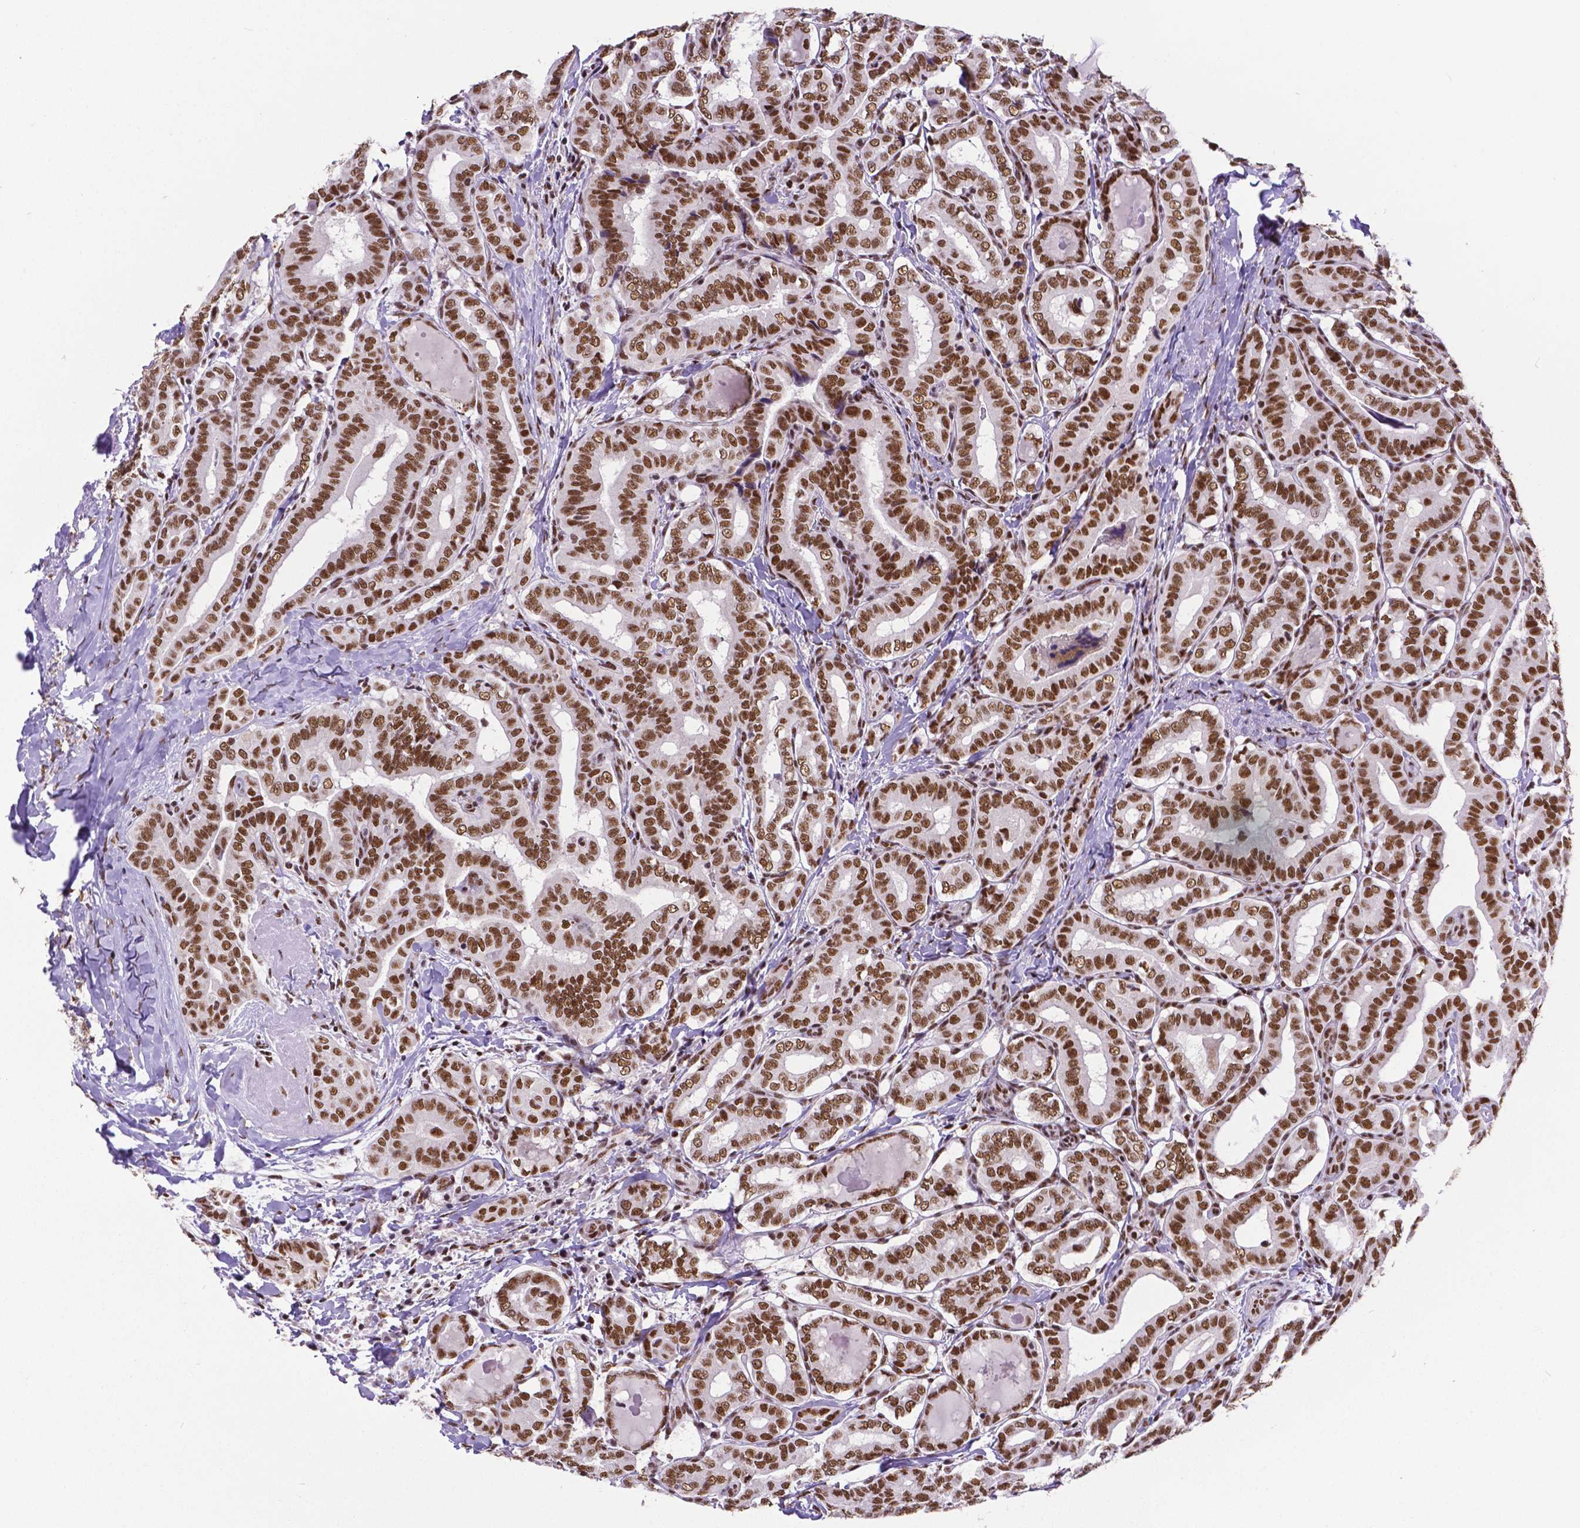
{"staining": {"intensity": "strong", "quantity": ">75%", "location": "nuclear"}, "tissue": "thyroid cancer", "cell_type": "Tumor cells", "image_type": "cancer", "snomed": [{"axis": "morphology", "description": "Papillary adenocarcinoma, NOS"}, {"axis": "morphology", "description": "Papillary adenoma metastatic"}, {"axis": "topography", "description": "Thyroid gland"}], "caption": "Thyroid cancer (papillary adenoma metastatic) stained with a protein marker displays strong staining in tumor cells.", "gene": "ATRX", "patient": {"sex": "female", "age": 50}}